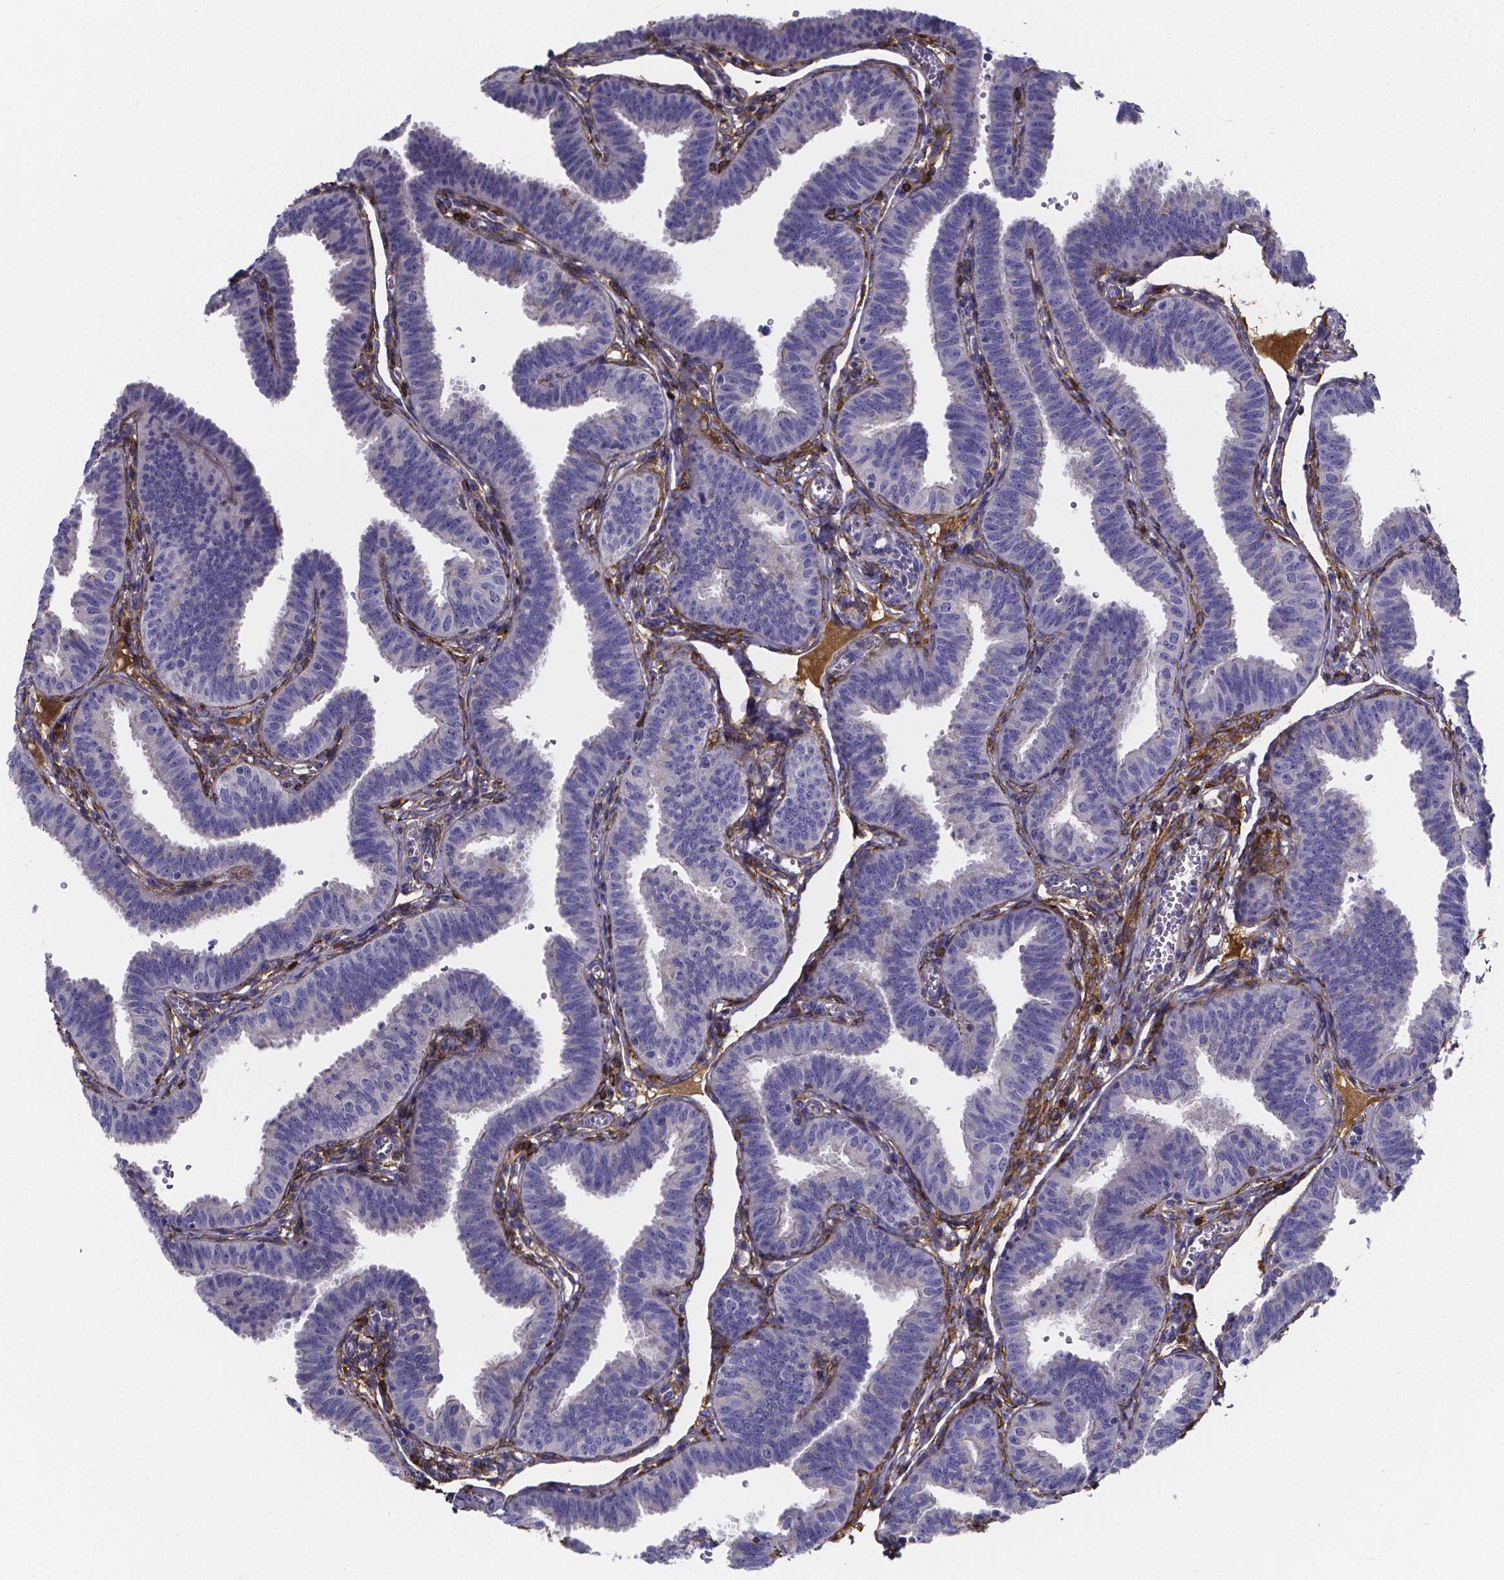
{"staining": {"intensity": "weak", "quantity": "<25%", "location": "cytoplasmic/membranous"}, "tissue": "fallopian tube", "cell_type": "Glandular cells", "image_type": "normal", "snomed": [{"axis": "morphology", "description": "Normal tissue, NOS"}, {"axis": "topography", "description": "Fallopian tube"}], "caption": "Histopathology image shows no protein staining in glandular cells of unremarkable fallopian tube. (DAB (3,3'-diaminobenzidine) IHC visualized using brightfield microscopy, high magnification).", "gene": "SFRP4", "patient": {"sex": "female", "age": 25}}